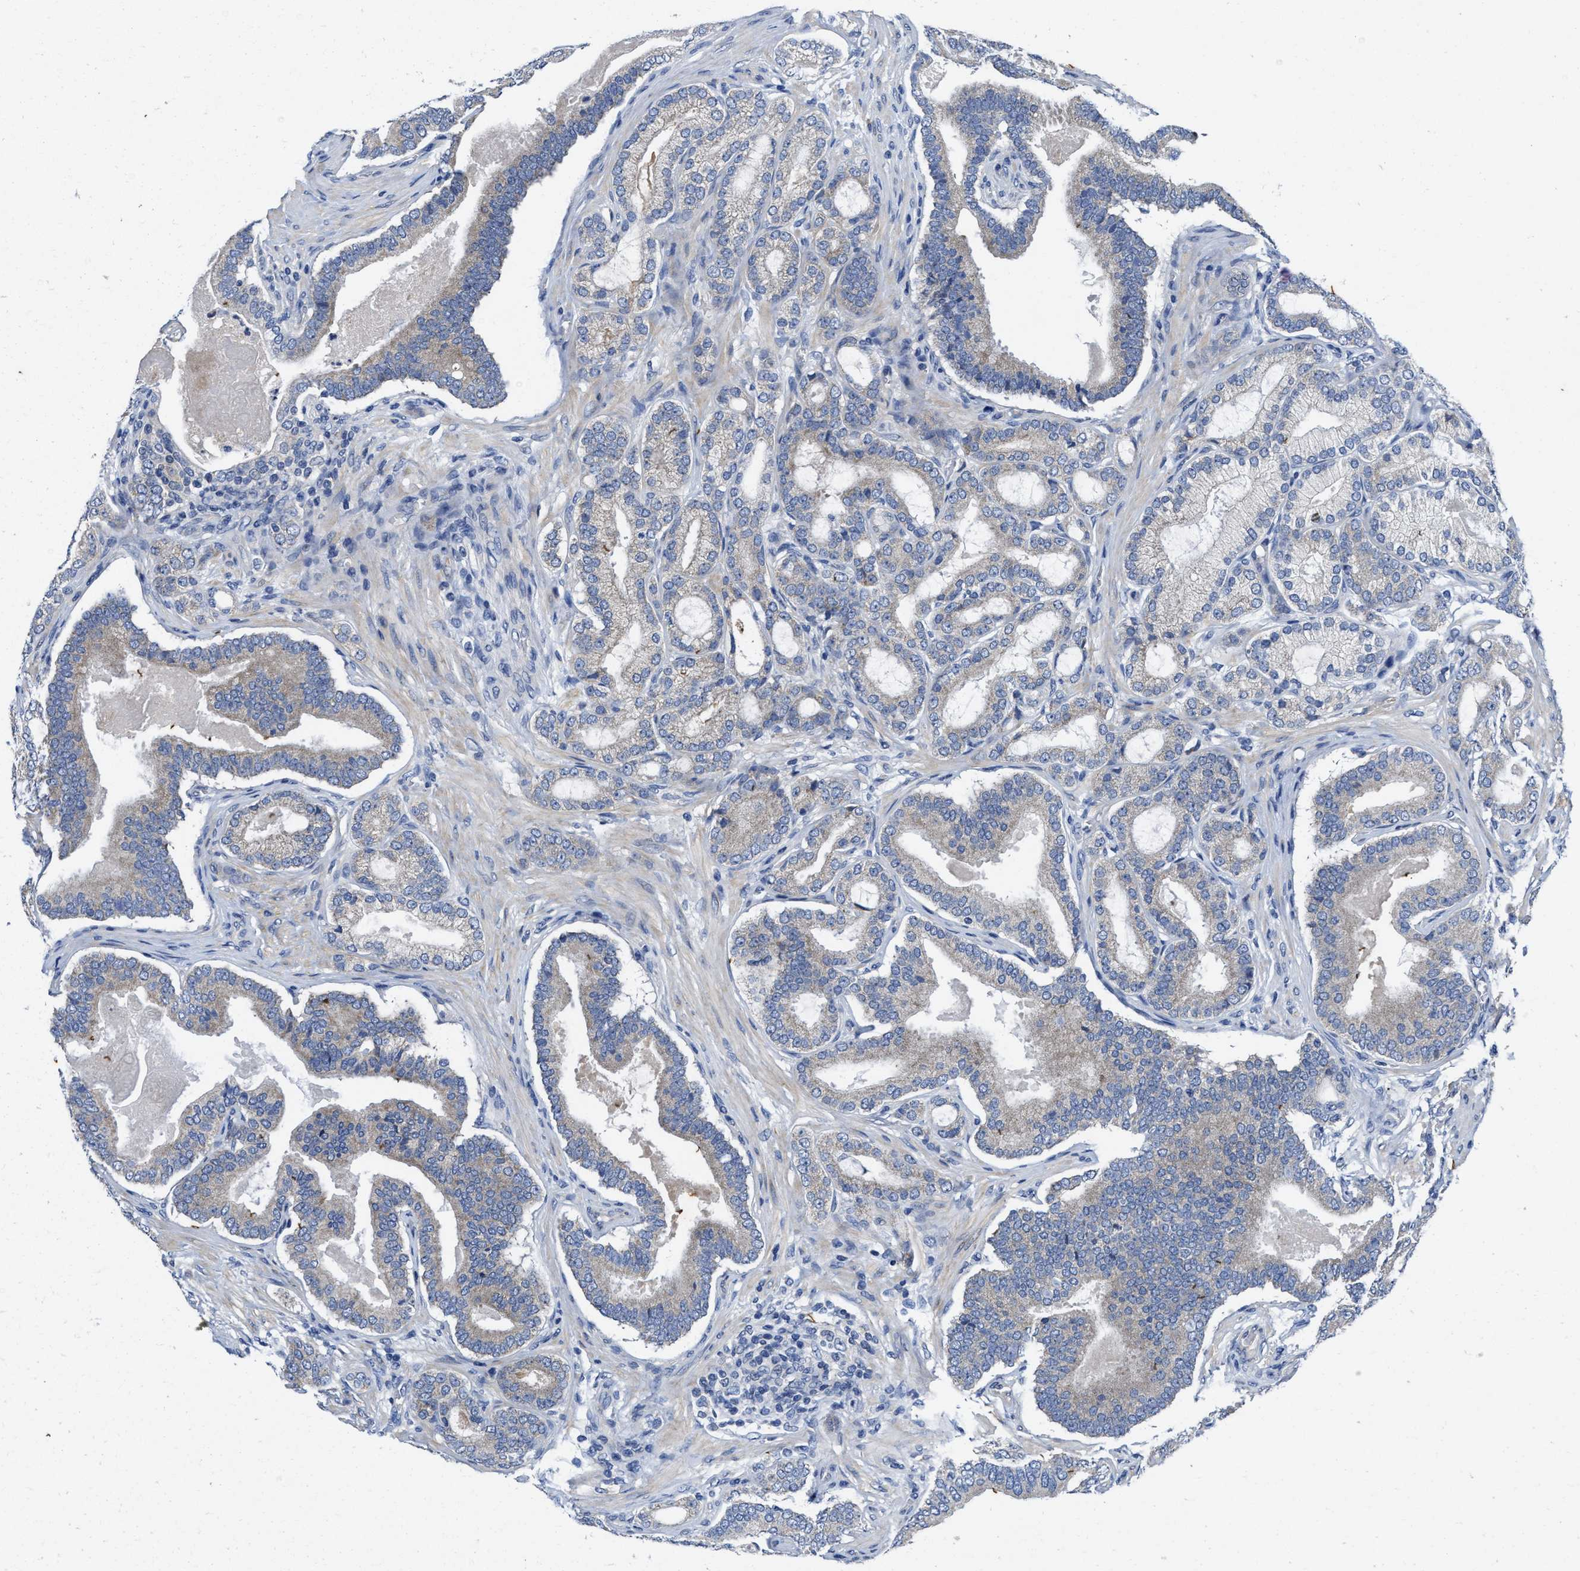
{"staining": {"intensity": "weak", "quantity": "<25%", "location": "cytoplasmic/membranous"}, "tissue": "prostate cancer", "cell_type": "Tumor cells", "image_type": "cancer", "snomed": [{"axis": "morphology", "description": "Adenocarcinoma, High grade"}, {"axis": "topography", "description": "Prostate"}], "caption": "Immunohistochemical staining of human prostate cancer (high-grade adenocarcinoma) demonstrates no significant positivity in tumor cells.", "gene": "EFNA4", "patient": {"sex": "male", "age": 60}}